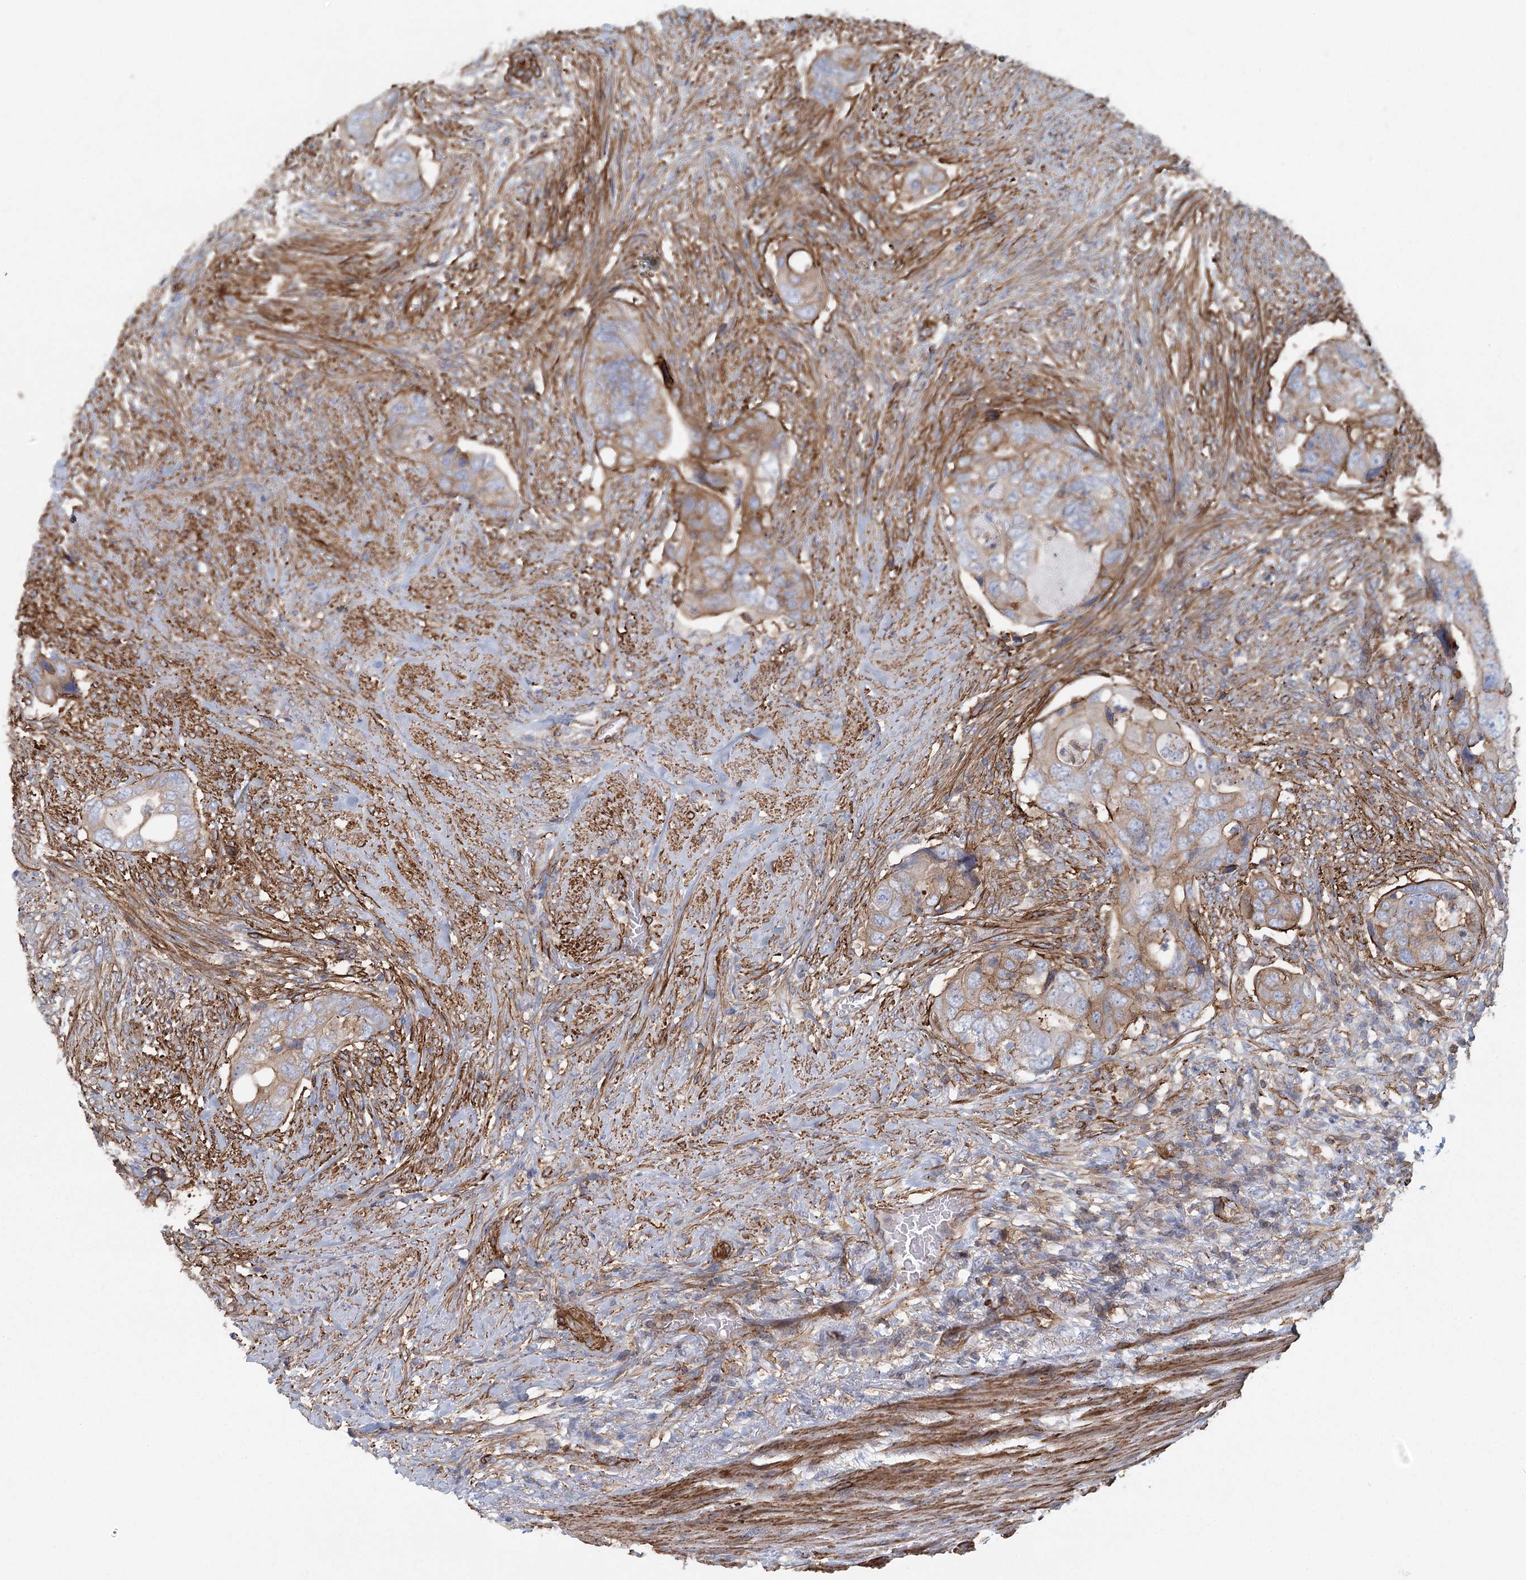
{"staining": {"intensity": "moderate", "quantity": "25%-75%", "location": "cytoplasmic/membranous"}, "tissue": "colorectal cancer", "cell_type": "Tumor cells", "image_type": "cancer", "snomed": [{"axis": "morphology", "description": "Adenocarcinoma, NOS"}, {"axis": "topography", "description": "Rectum"}], "caption": "This micrograph exhibits IHC staining of colorectal cancer (adenocarcinoma), with medium moderate cytoplasmic/membranous positivity in approximately 25%-75% of tumor cells.", "gene": "IFT46", "patient": {"sex": "male", "age": 63}}